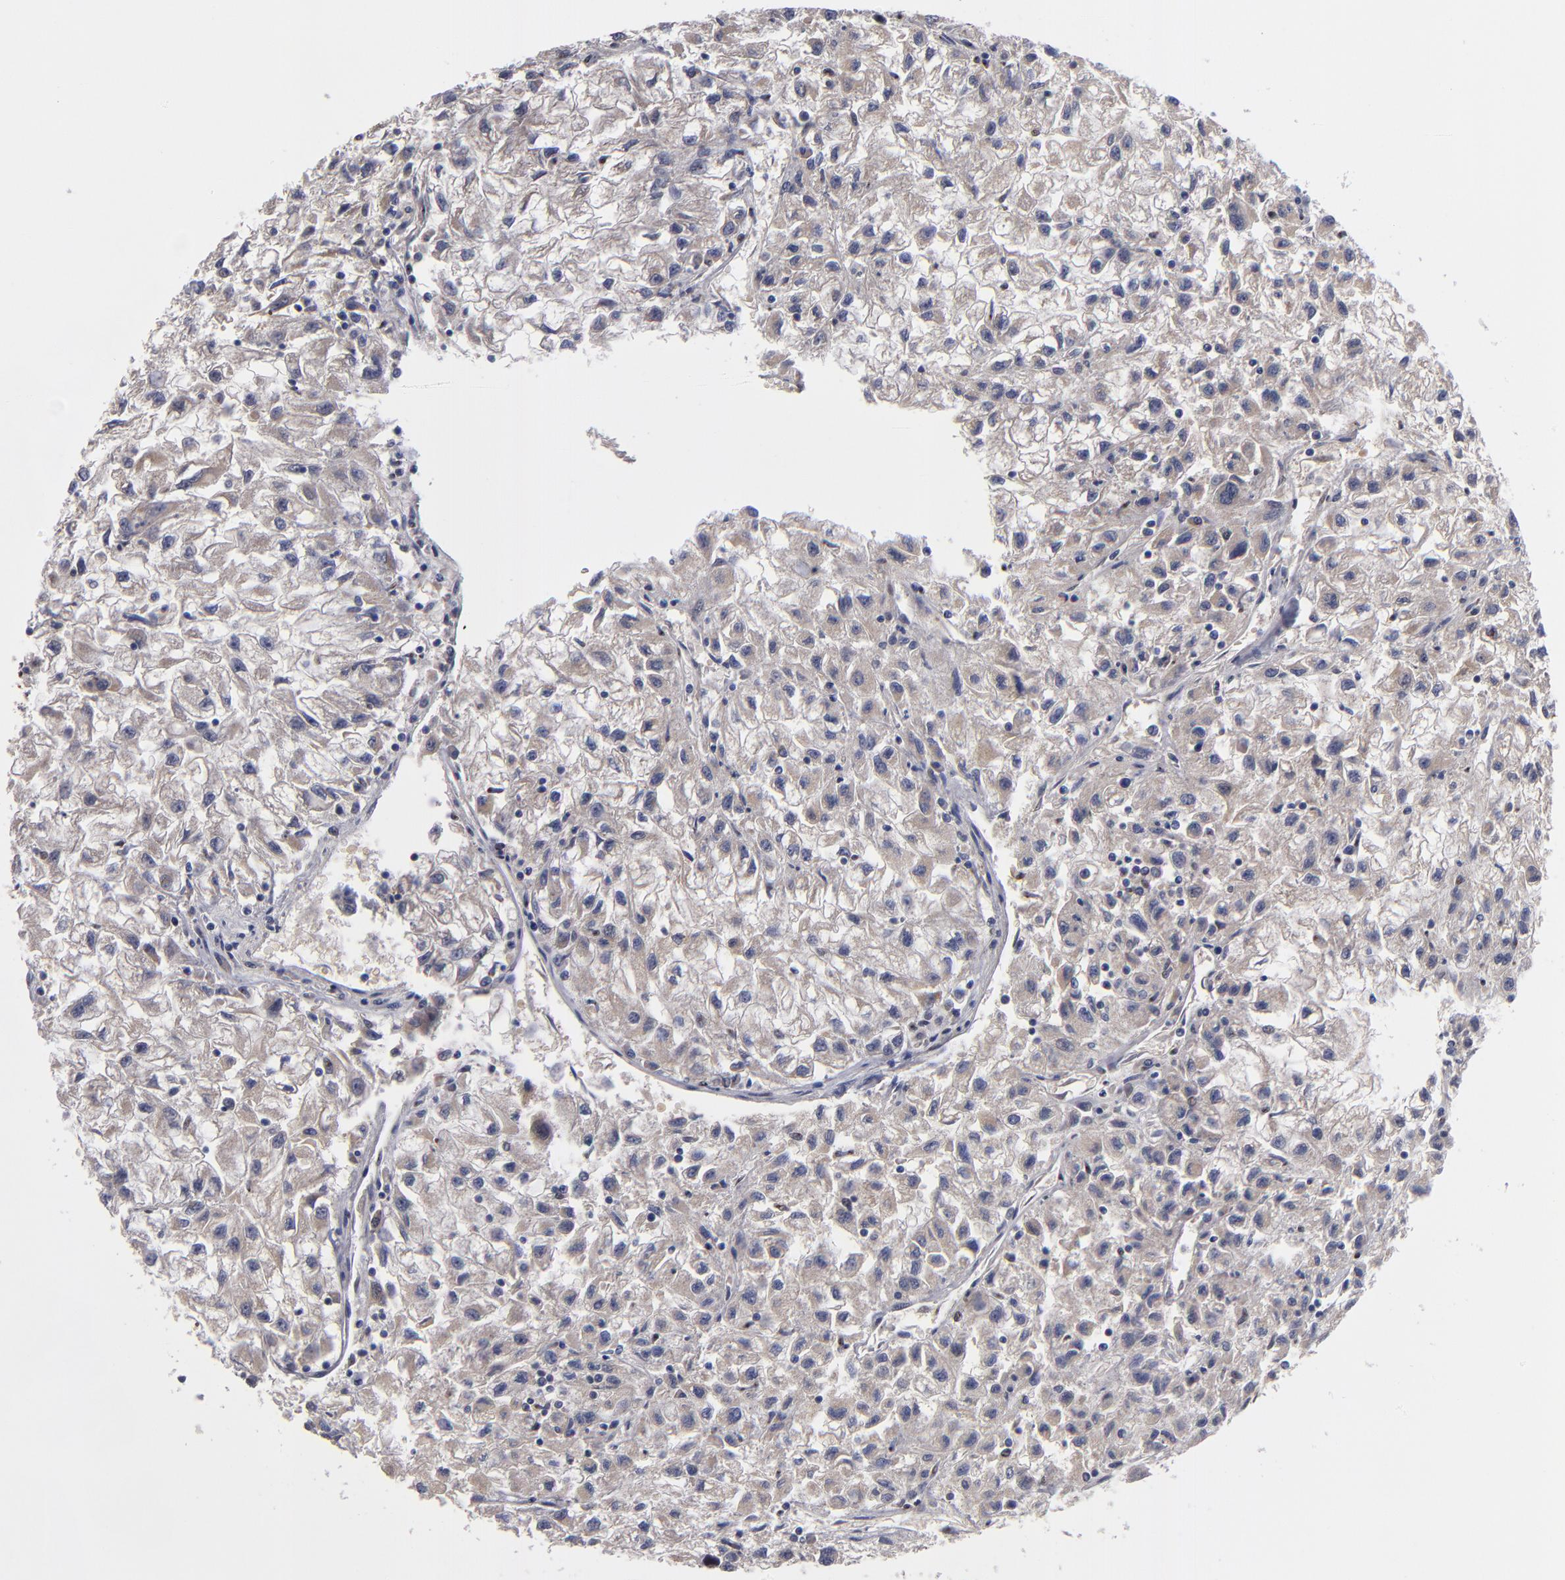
{"staining": {"intensity": "weak", "quantity": "<25%", "location": "cytoplasmic/membranous"}, "tissue": "renal cancer", "cell_type": "Tumor cells", "image_type": "cancer", "snomed": [{"axis": "morphology", "description": "Adenocarcinoma, NOS"}, {"axis": "topography", "description": "Kidney"}], "caption": "This is a micrograph of IHC staining of renal cancer (adenocarcinoma), which shows no staining in tumor cells.", "gene": "EXD2", "patient": {"sex": "male", "age": 59}}